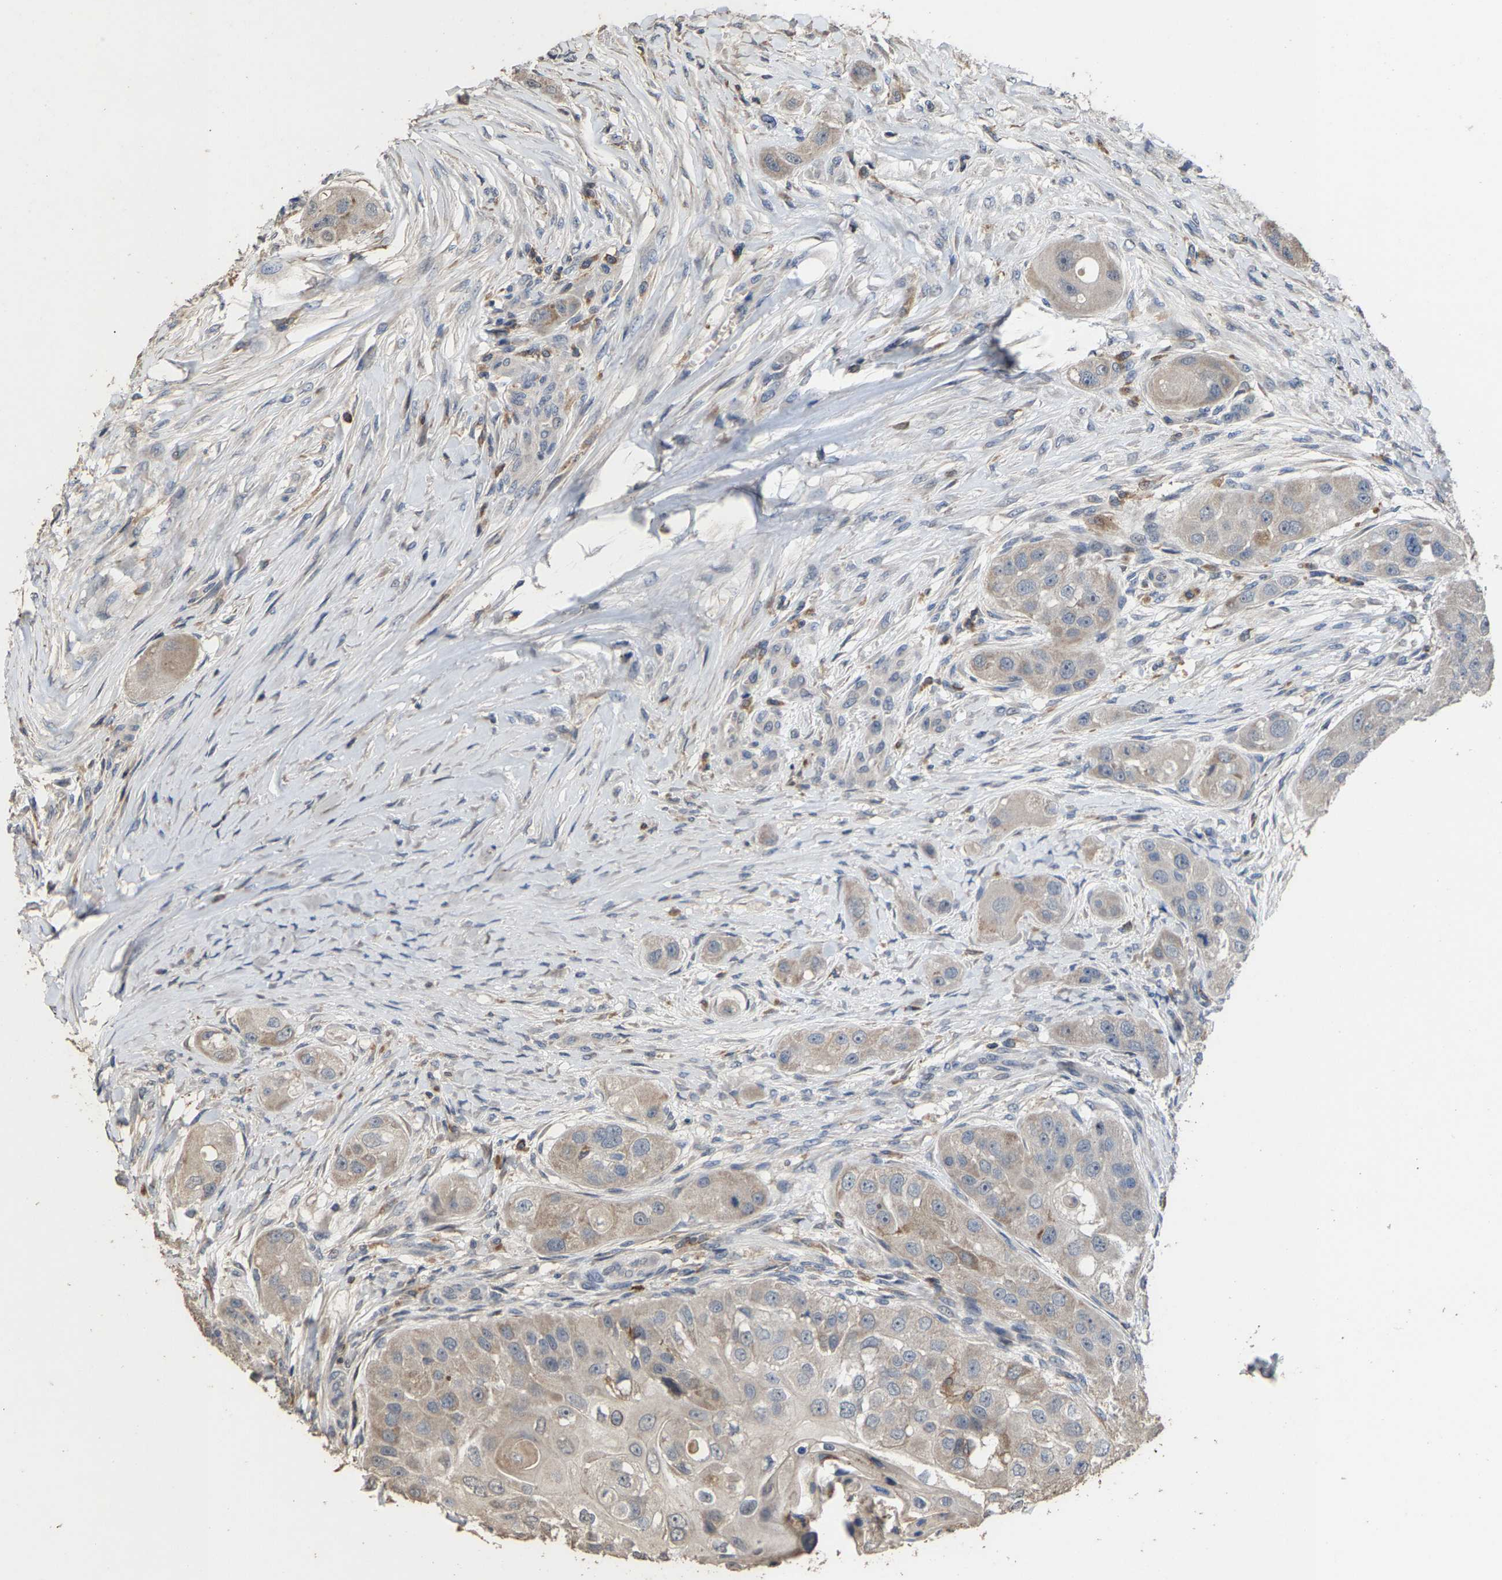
{"staining": {"intensity": "weak", "quantity": "<25%", "location": "cytoplasmic/membranous"}, "tissue": "head and neck cancer", "cell_type": "Tumor cells", "image_type": "cancer", "snomed": [{"axis": "morphology", "description": "Normal tissue, NOS"}, {"axis": "morphology", "description": "Squamous cell carcinoma, NOS"}, {"axis": "topography", "description": "Skeletal muscle"}, {"axis": "topography", "description": "Head-Neck"}], "caption": "An immunohistochemistry photomicrograph of squamous cell carcinoma (head and neck) is shown. There is no staining in tumor cells of squamous cell carcinoma (head and neck).", "gene": "TDRKH", "patient": {"sex": "male", "age": 51}}